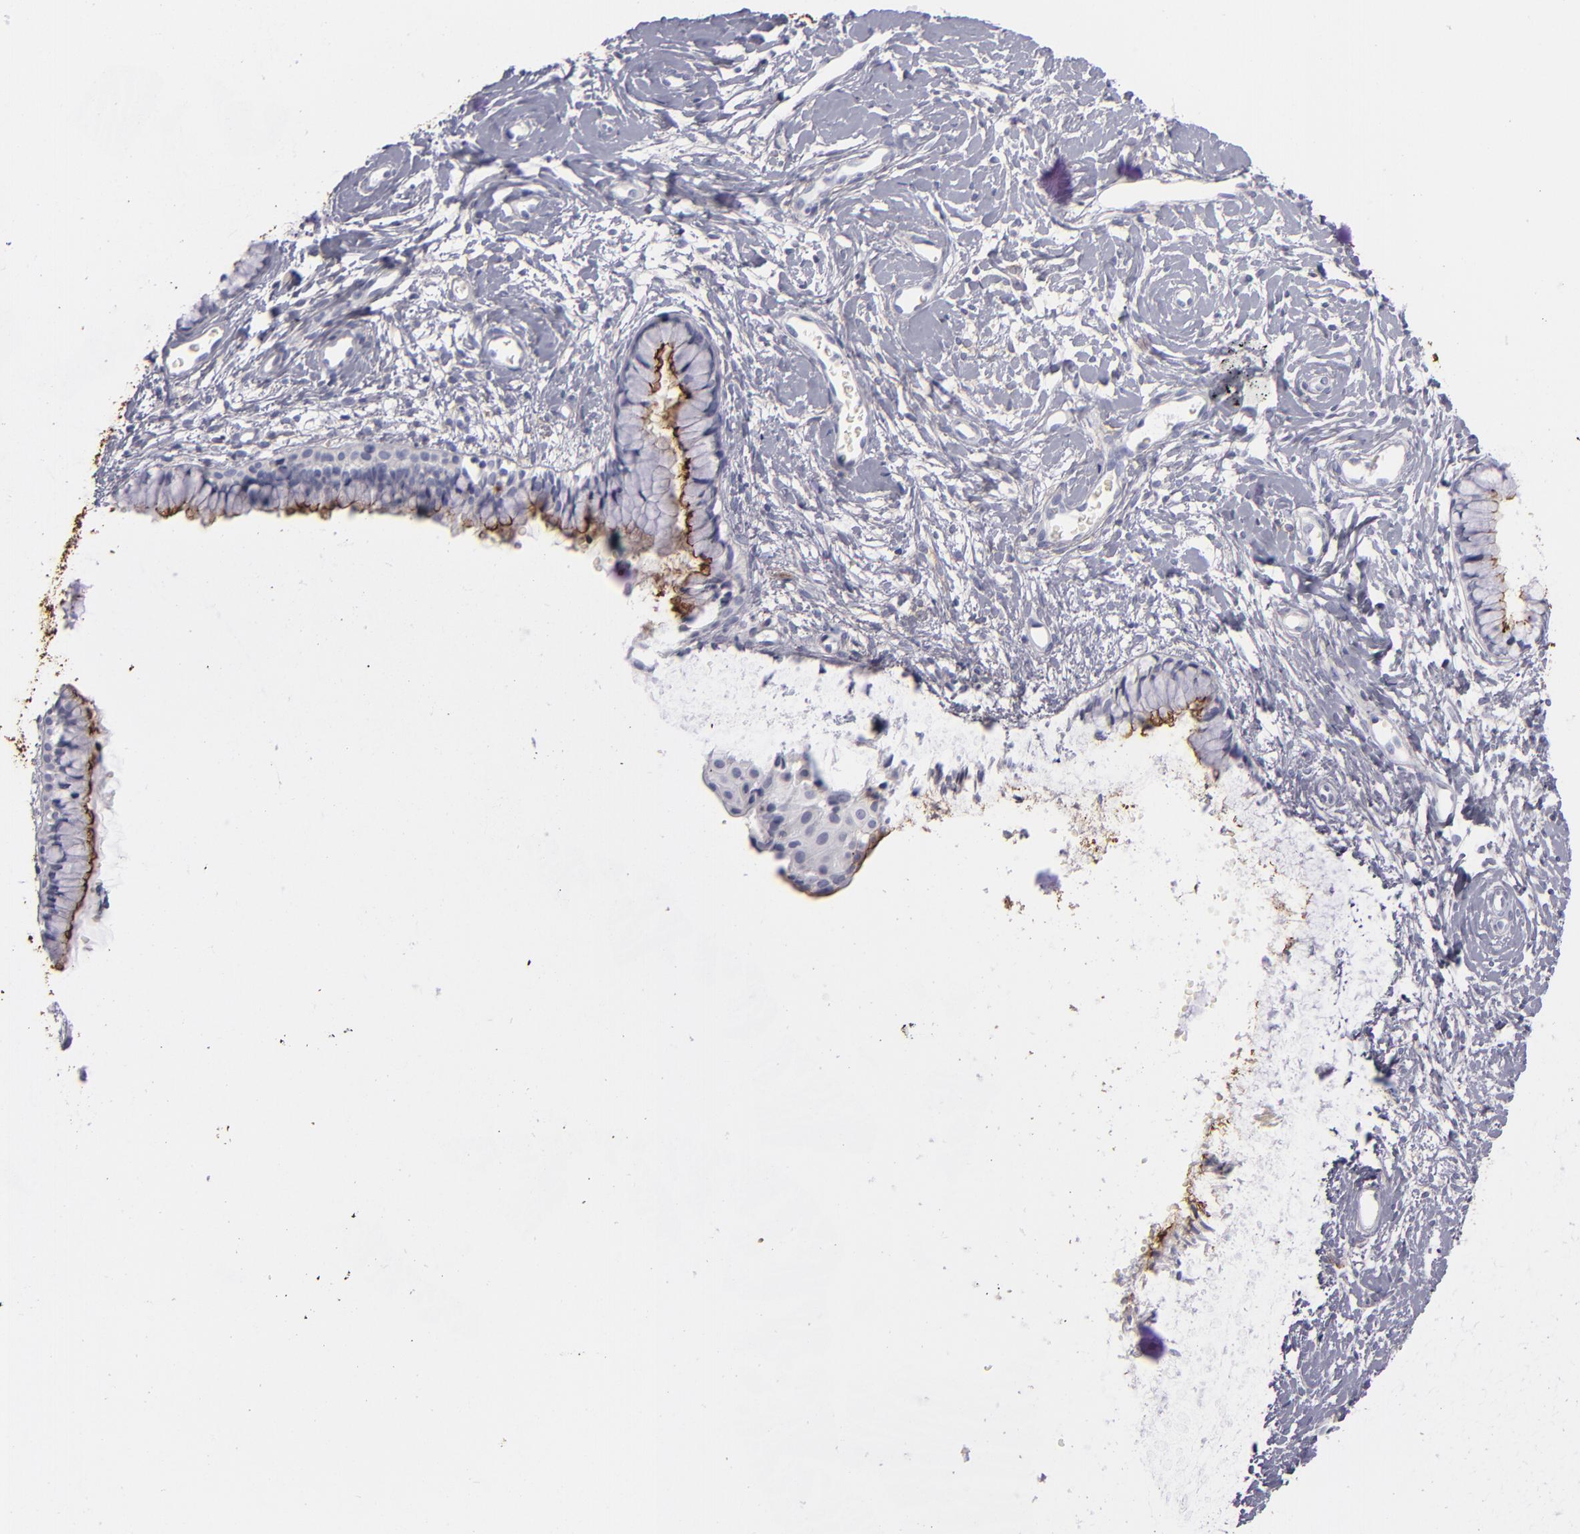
{"staining": {"intensity": "moderate", "quantity": "<25%", "location": "cytoplasmic/membranous"}, "tissue": "cervix", "cell_type": "Glandular cells", "image_type": "normal", "snomed": [{"axis": "morphology", "description": "Normal tissue, NOS"}, {"axis": "topography", "description": "Cervix"}], "caption": "The histopathology image reveals a brown stain indicating the presence of a protein in the cytoplasmic/membranous of glandular cells in cervix.", "gene": "ANPEP", "patient": {"sex": "female", "age": 46}}